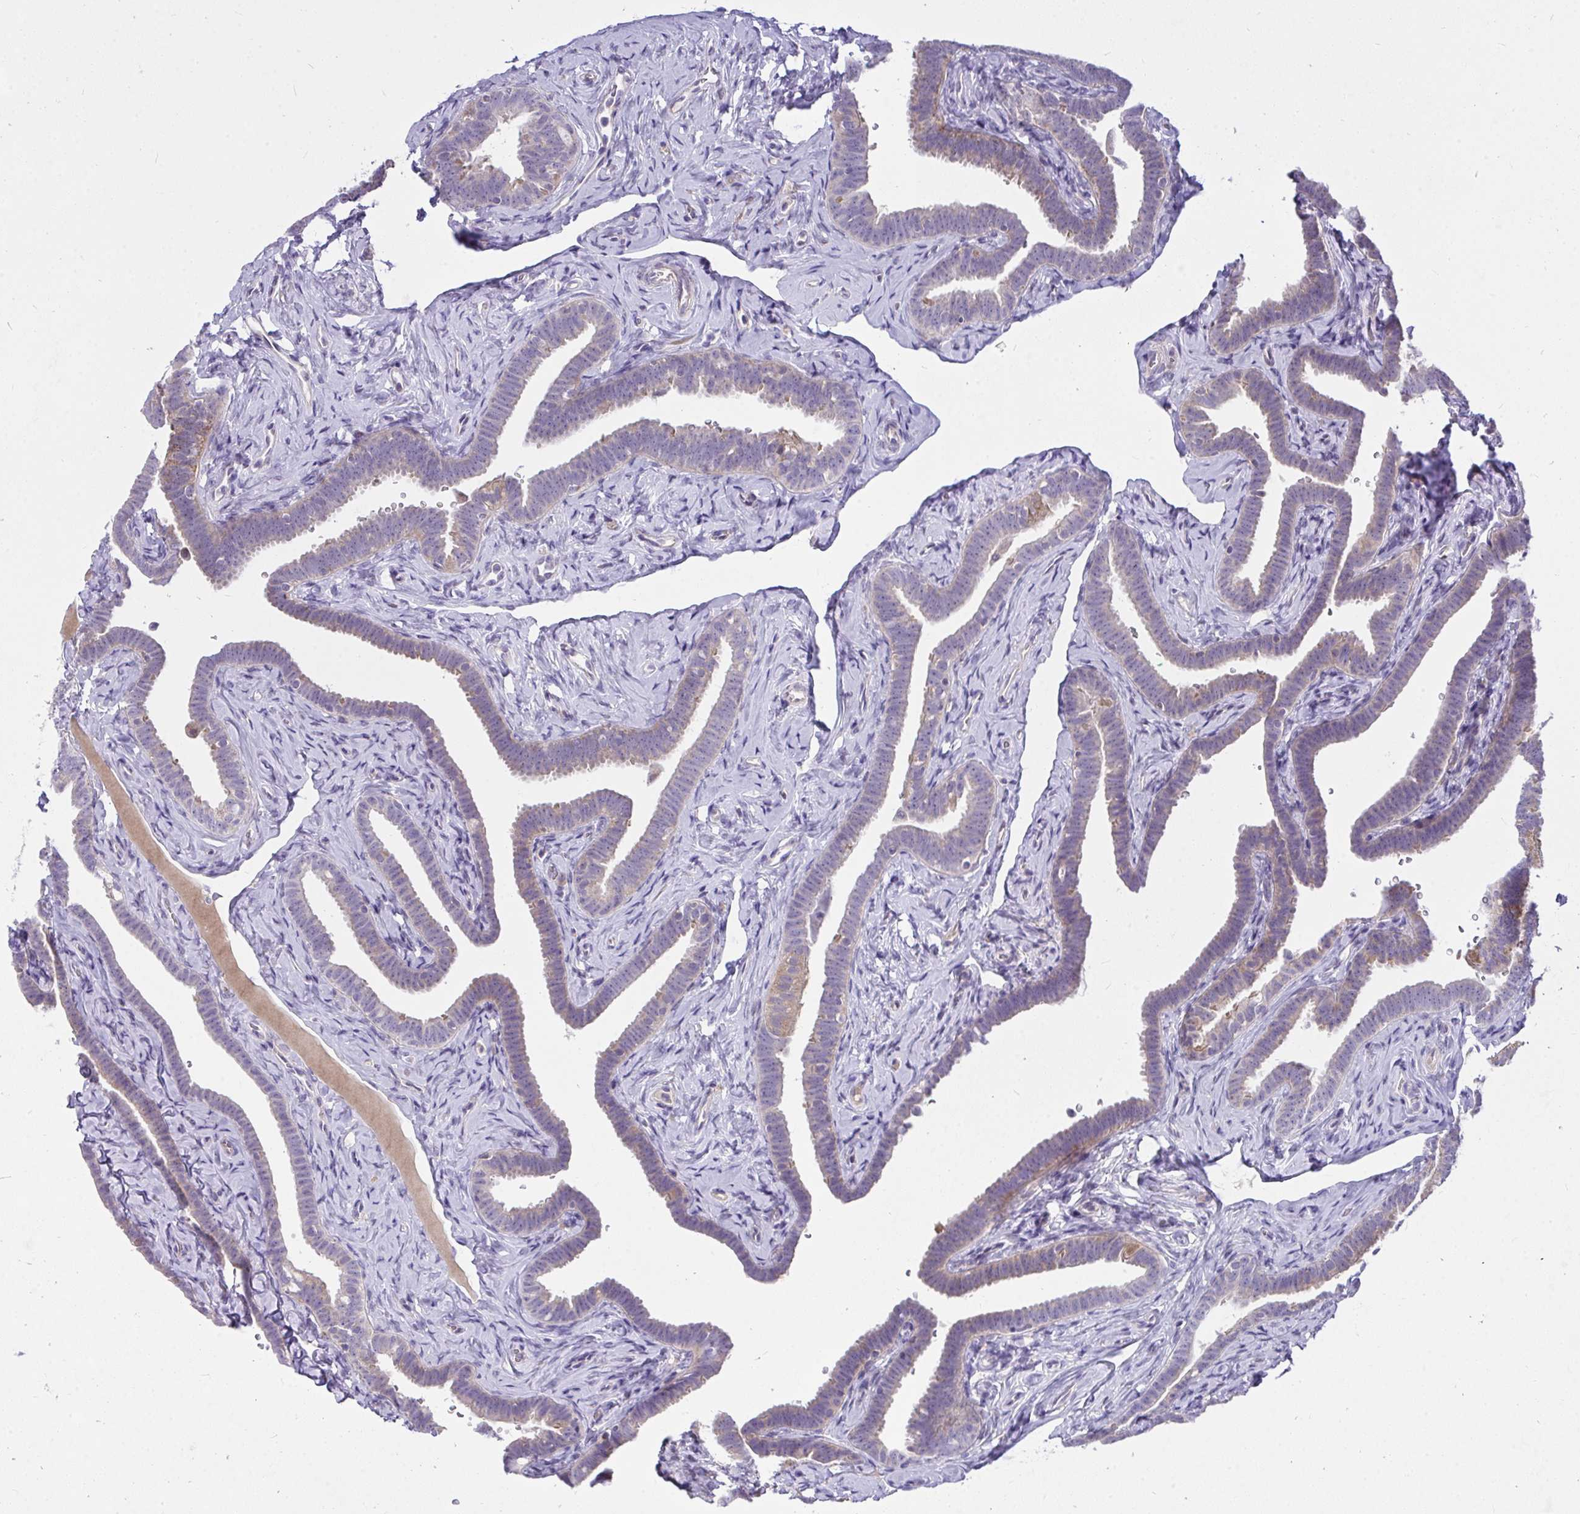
{"staining": {"intensity": "weak", "quantity": "25%-75%", "location": "cytoplasmic/membranous"}, "tissue": "fallopian tube", "cell_type": "Glandular cells", "image_type": "normal", "snomed": [{"axis": "morphology", "description": "Normal tissue, NOS"}, {"axis": "topography", "description": "Fallopian tube"}], "caption": "Immunohistochemistry (DAB (3,3'-diaminobenzidine)) staining of unremarkable fallopian tube reveals weak cytoplasmic/membranous protein staining in approximately 25%-75% of glandular cells.", "gene": "CEP63", "patient": {"sex": "female", "age": 69}}